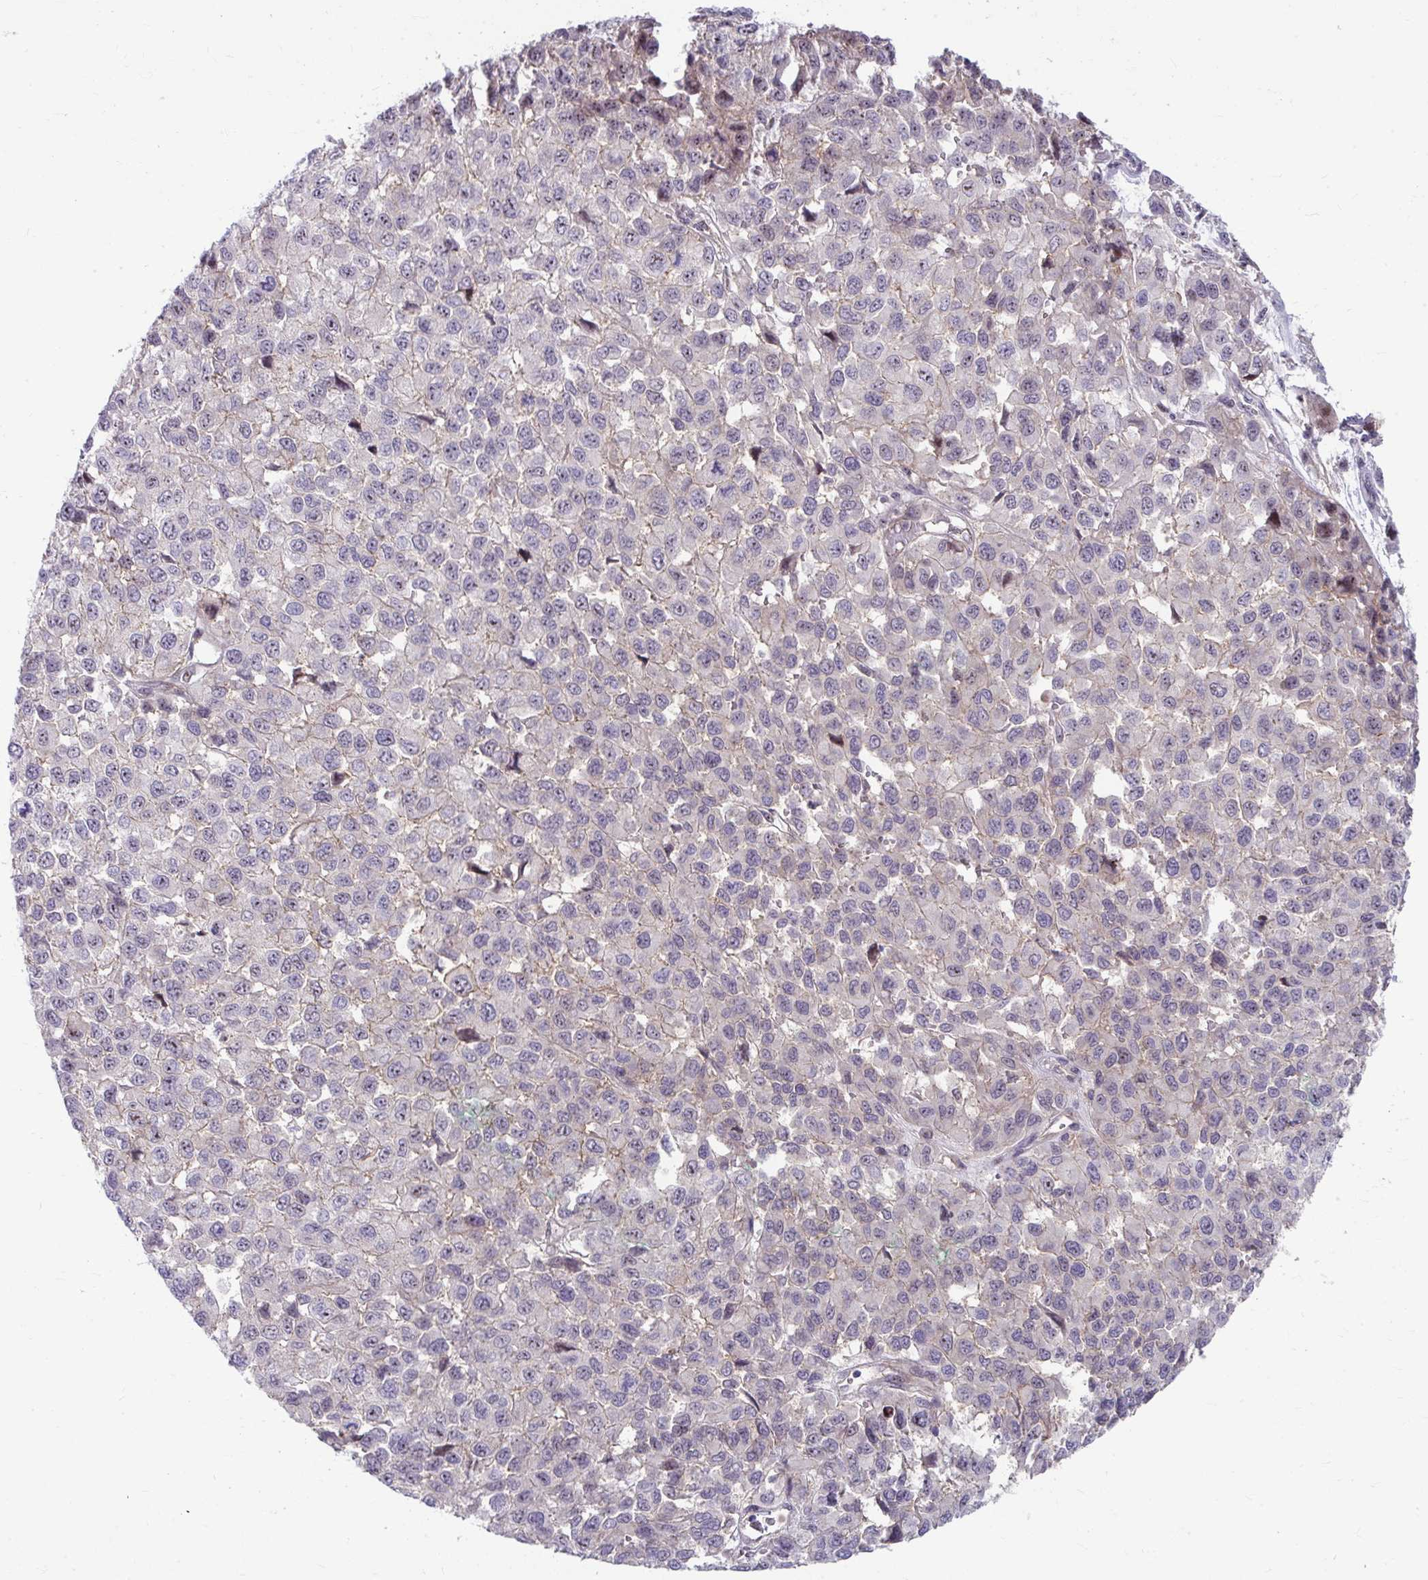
{"staining": {"intensity": "negative", "quantity": "none", "location": "none"}, "tissue": "melanoma", "cell_type": "Tumor cells", "image_type": "cancer", "snomed": [{"axis": "morphology", "description": "Malignant melanoma, NOS"}, {"axis": "topography", "description": "Skin"}], "caption": "Immunohistochemistry photomicrograph of melanoma stained for a protein (brown), which displays no expression in tumor cells.", "gene": "MUS81", "patient": {"sex": "male", "age": 62}}